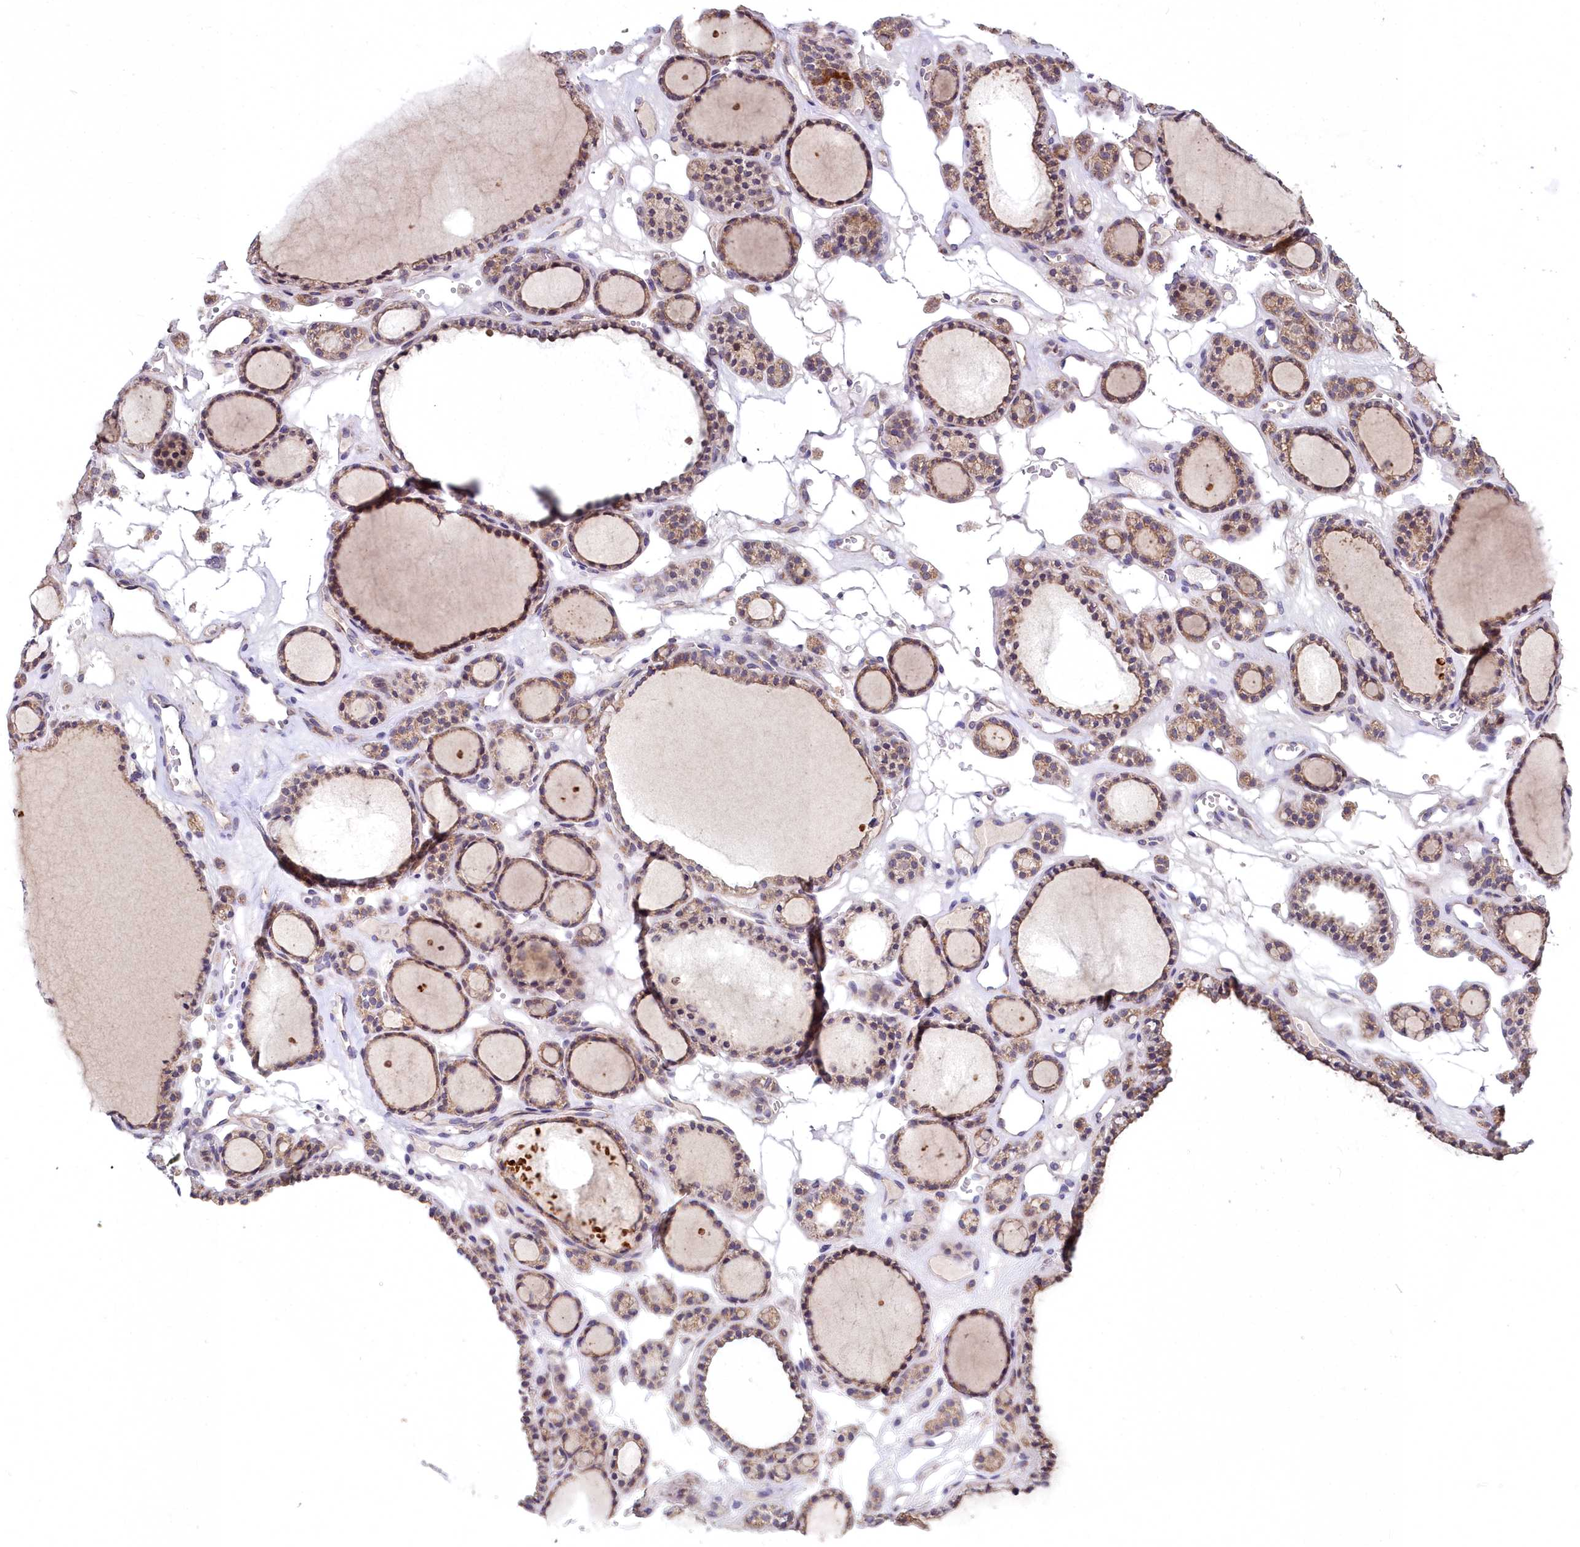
{"staining": {"intensity": "moderate", "quantity": ">75%", "location": "cytoplasmic/membranous"}, "tissue": "thyroid gland", "cell_type": "Glandular cells", "image_type": "normal", "snomed": [{"axis": "morphology", "description": "Normal tissue, NOS"}, {"axis": "topography", "description": "Thyroid gland"}], "caption": "High-magnification brightfield microscopy of unremarkable thyroid gland stained with DAB (3,3'-diaminobenzidine) (brown) and counterstained with hematoxylin (blue). glandular cells exhibit moderate cytoplasmic/membranous expression is appreciated in about>75% of cells.", "gene": "MICU2", "patient": {"sex": "female", "age": 28}}